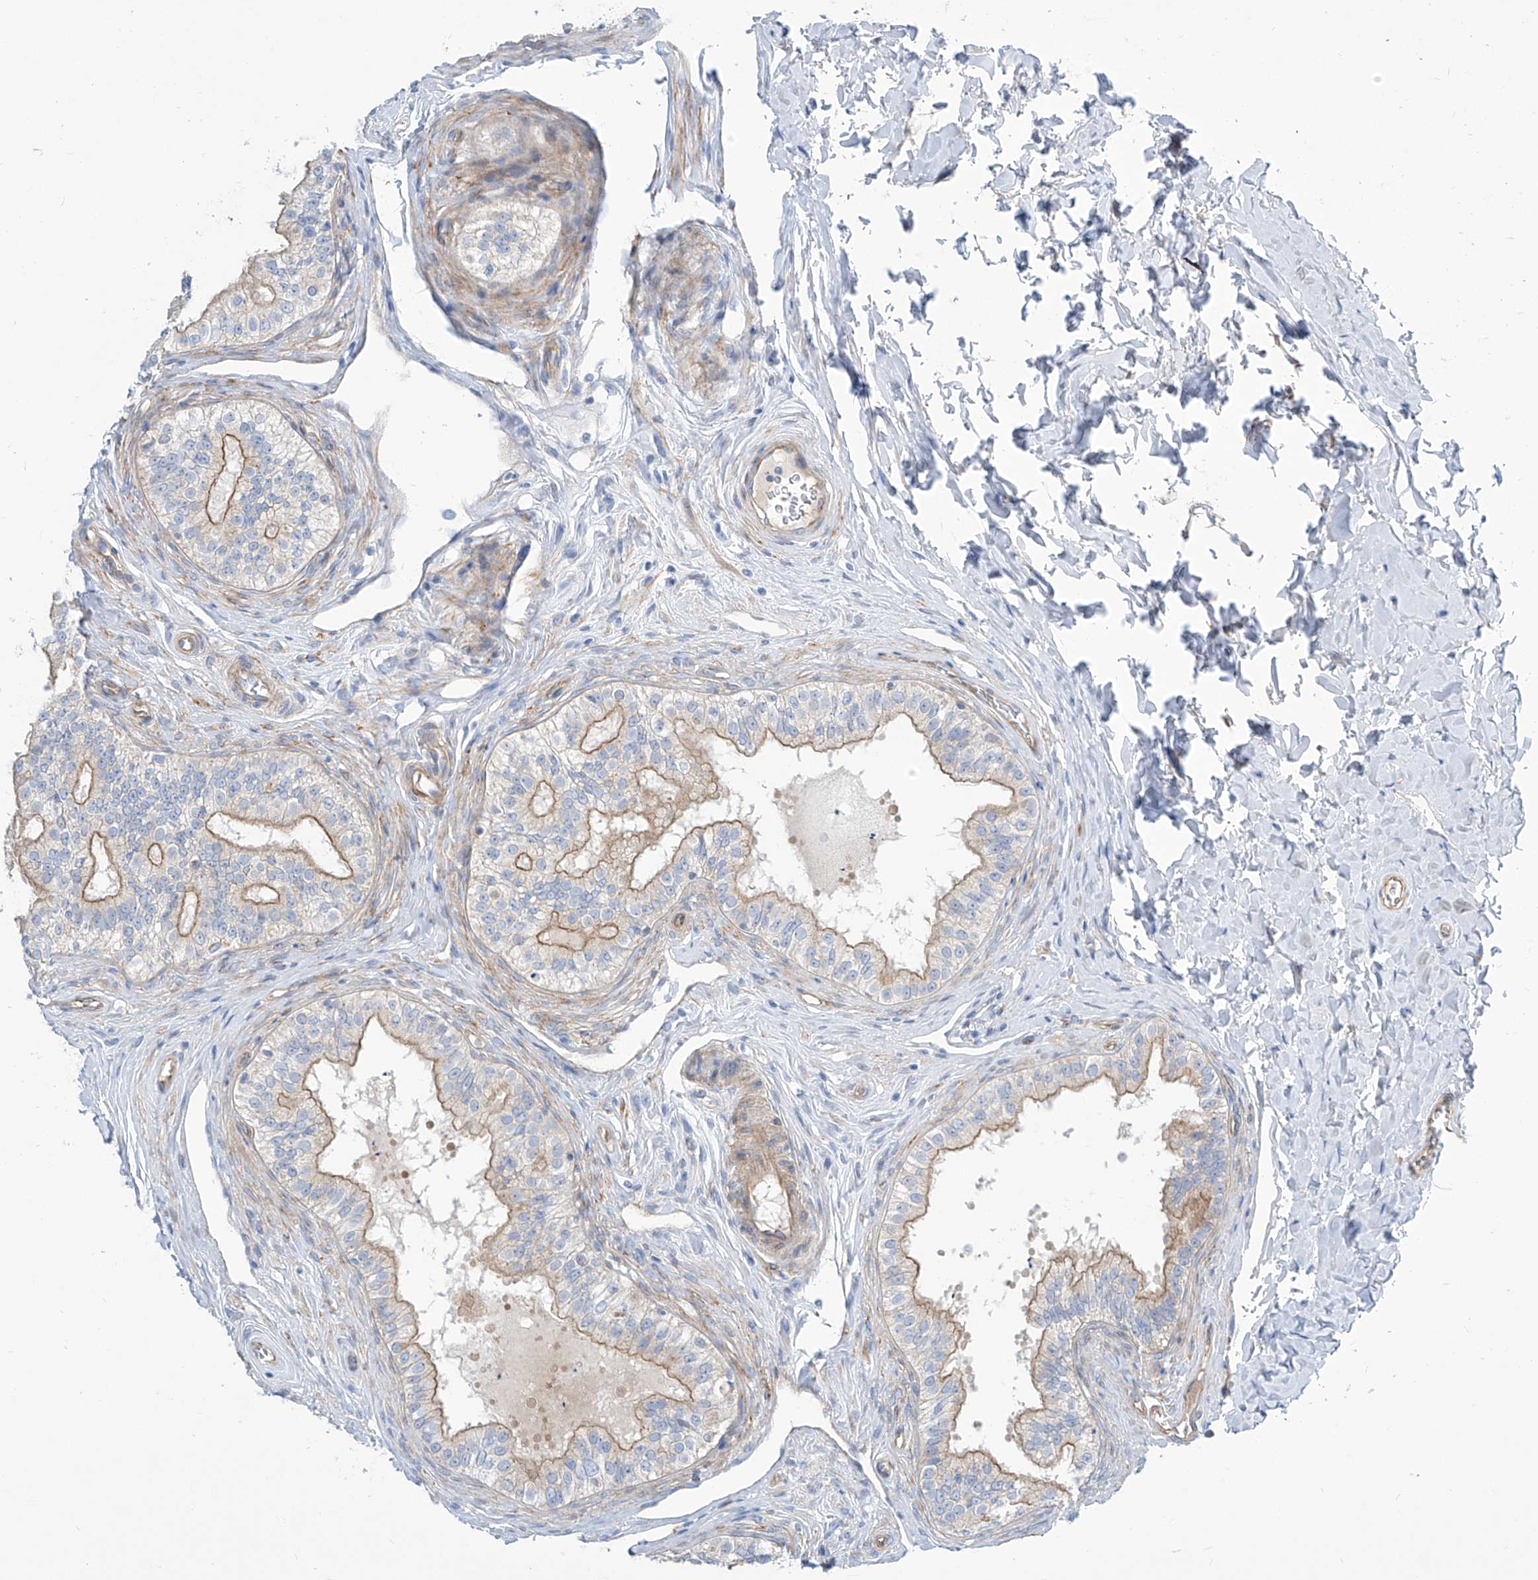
{"staining": {"intensity": "moderate", "quantity": "25%-75%", "location": "cytoplasmic/membranous"}, "tissue": "epididymis", "cell_type": "Glandular cells", "image_type": "normal", "snomed": [{"axis": "morphology", "description": "Normal tissue, NOS"}, {"axis": "topography", "description": "Epididymis"}], "caption": "Immunohistochemistry image of benign epididymis stained for a protein (brown), which demonstrates medium levels of moderate cytoplasmic/membranous expression in about 25%-75% of glandular cells.", "gene": "TMEM209", "patient": {"sex": "male", "age": 29}}